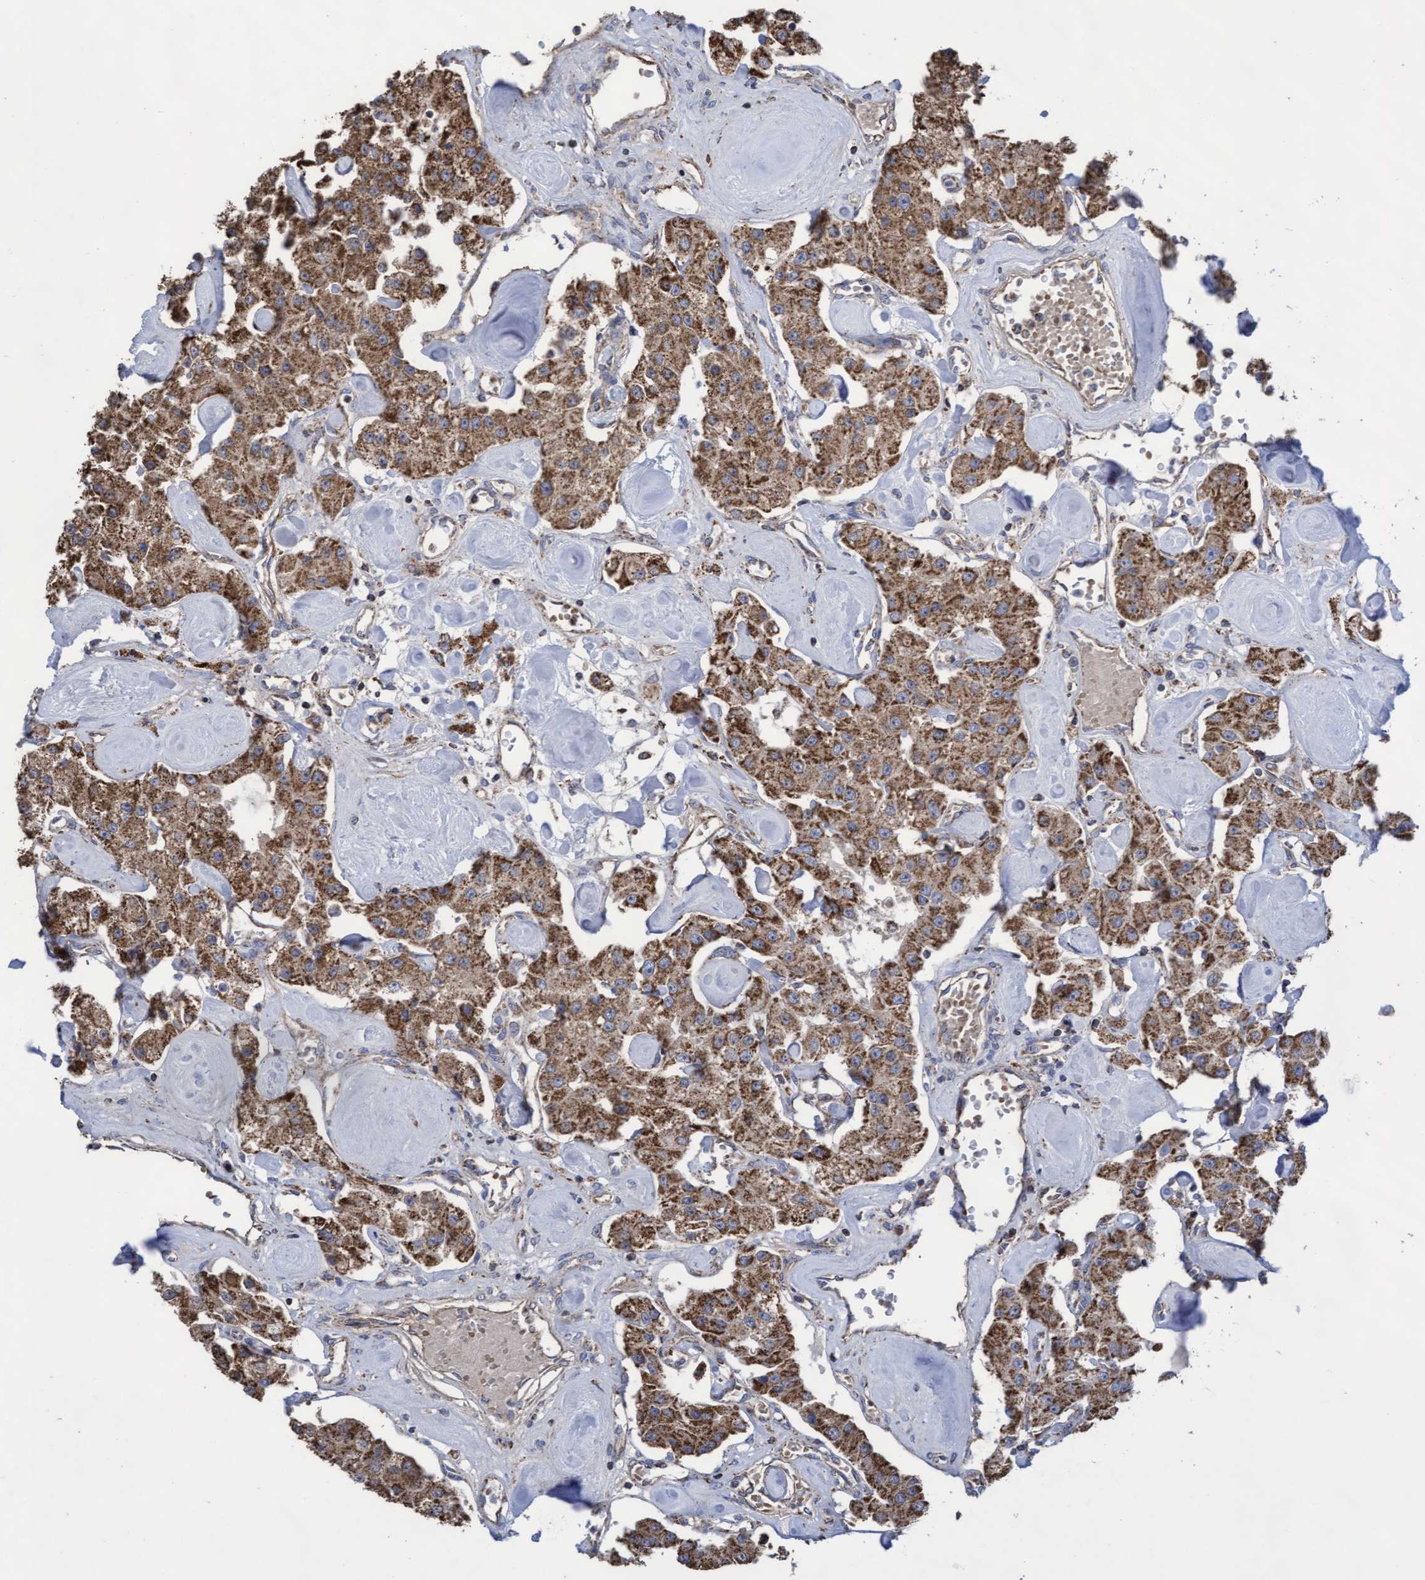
{"staining": {"intensity": "moderate", "quantity": ">75%", "location": "cytoplasmic/membranous"}, "tissue": "carcinoid", "cell_type": "Tumor cells", "image_type": "cancer", "snomed": [{"axis": "morphology", "description": "Carcinoid, malignant, NOS"}, {"axis": "topography", "description": "Pancreas"}], "caption": "IHC of malignant carcinoid exhibits medium levels of moderate cytoplasmic/membranous positivity in about >75% of tumor cells. (DAB (3,3'-diaminobenzidine) = brown stain, brightfield microscopy at high magnification).", "gene": "COBL", "patient": {"sex": "male", "age": 41}}